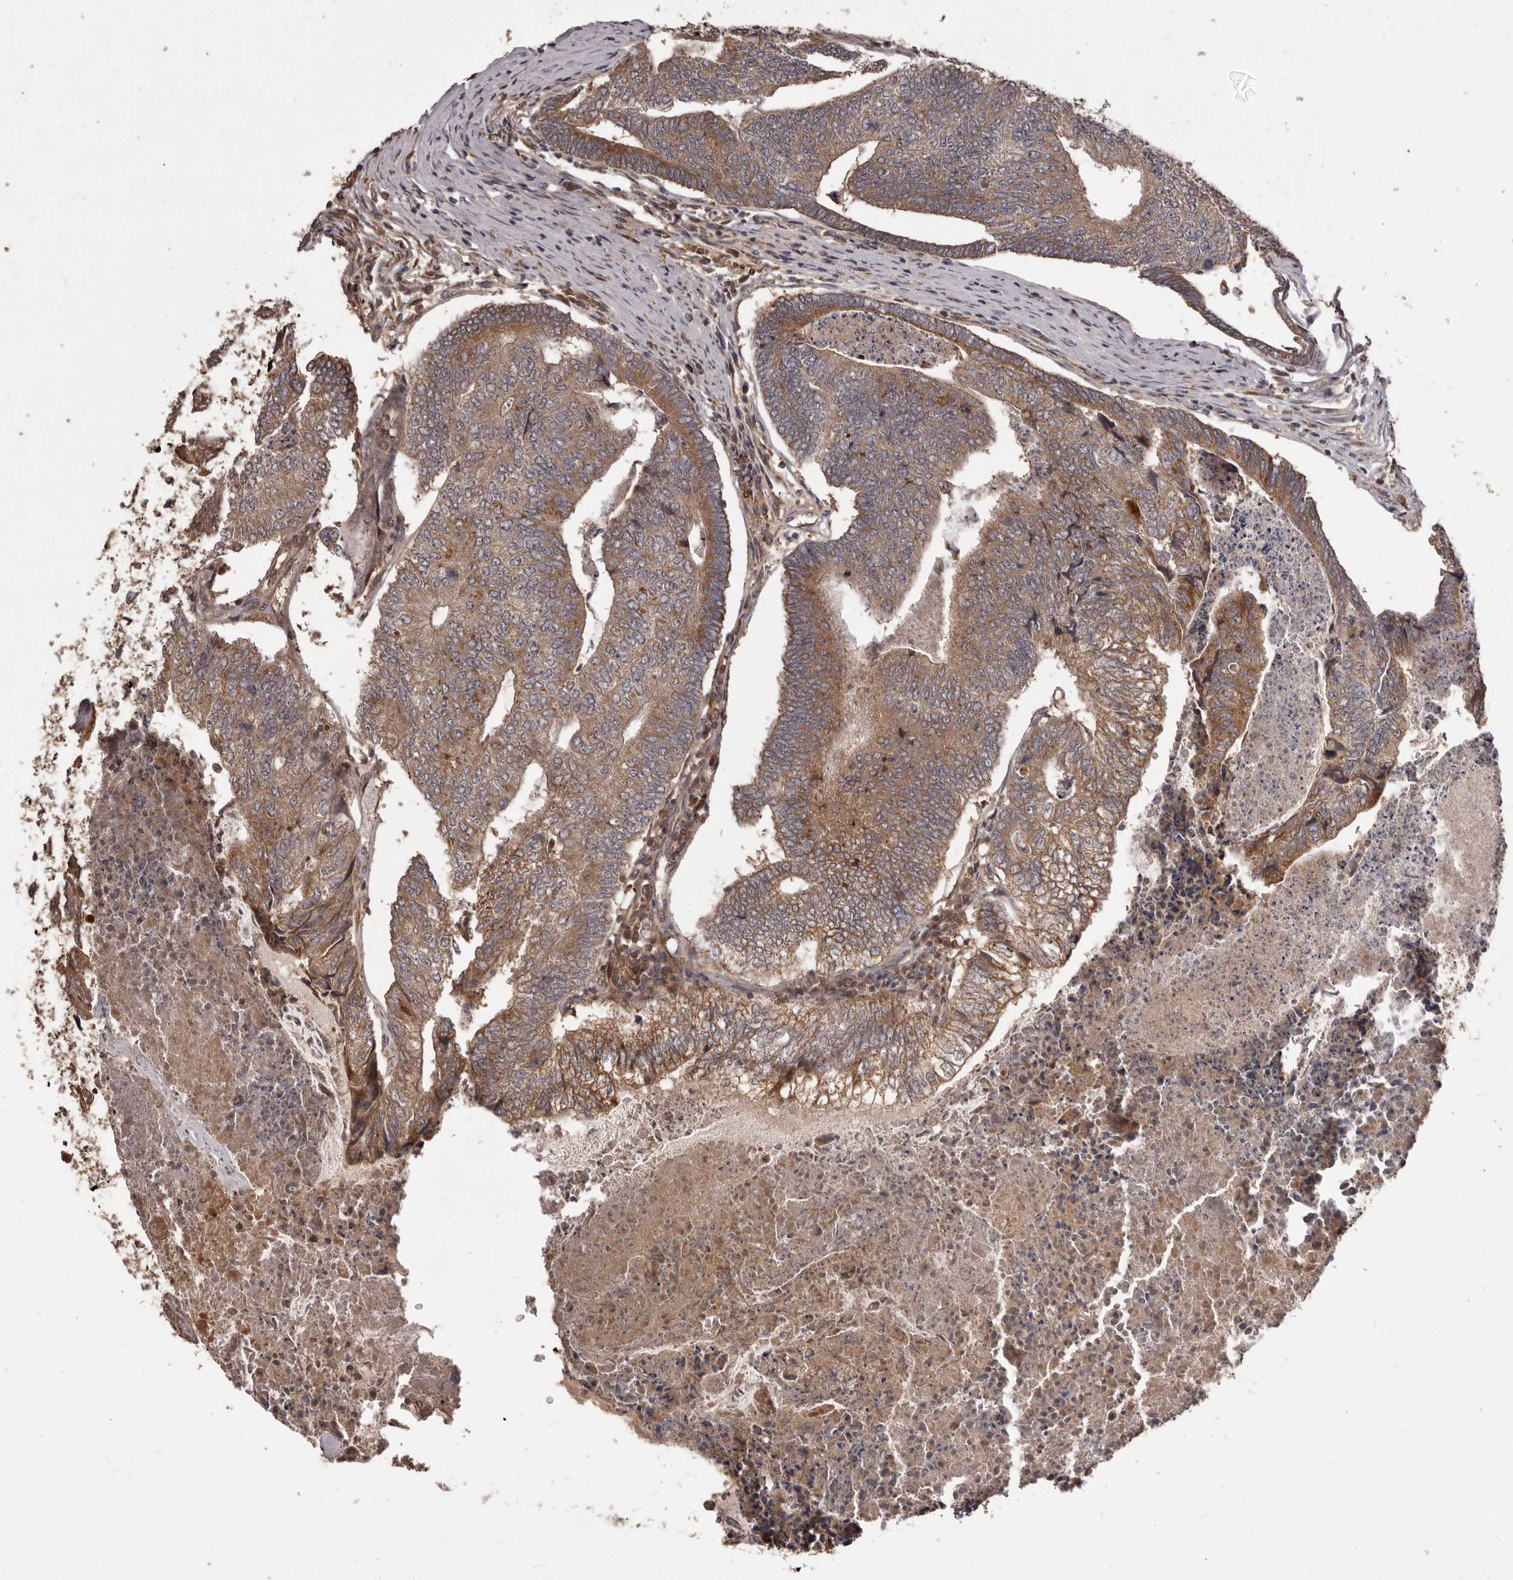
{"staining": {"intensity": "moderate", "quantity": ">75%", "location": "cytoplasmic/membranous"}, "tissue": "colorectal cancer", "cell_type": "Tumor cells", "image_type": "cancer", "snomed": [{"axis": "morphology", "description": "Adenocarcinoma, NOS"}, {"axis": "topography", "description": "Colon"}], "caption": "DAB immunohistochemical staining of colorectal cancer (adenocarcinoma) exhibits moderate cytoplasmic/membranous protein expression in about >75% of tumor cells.", "gene": "MTO1", "patient": {"sex": "female", "age": 67}}